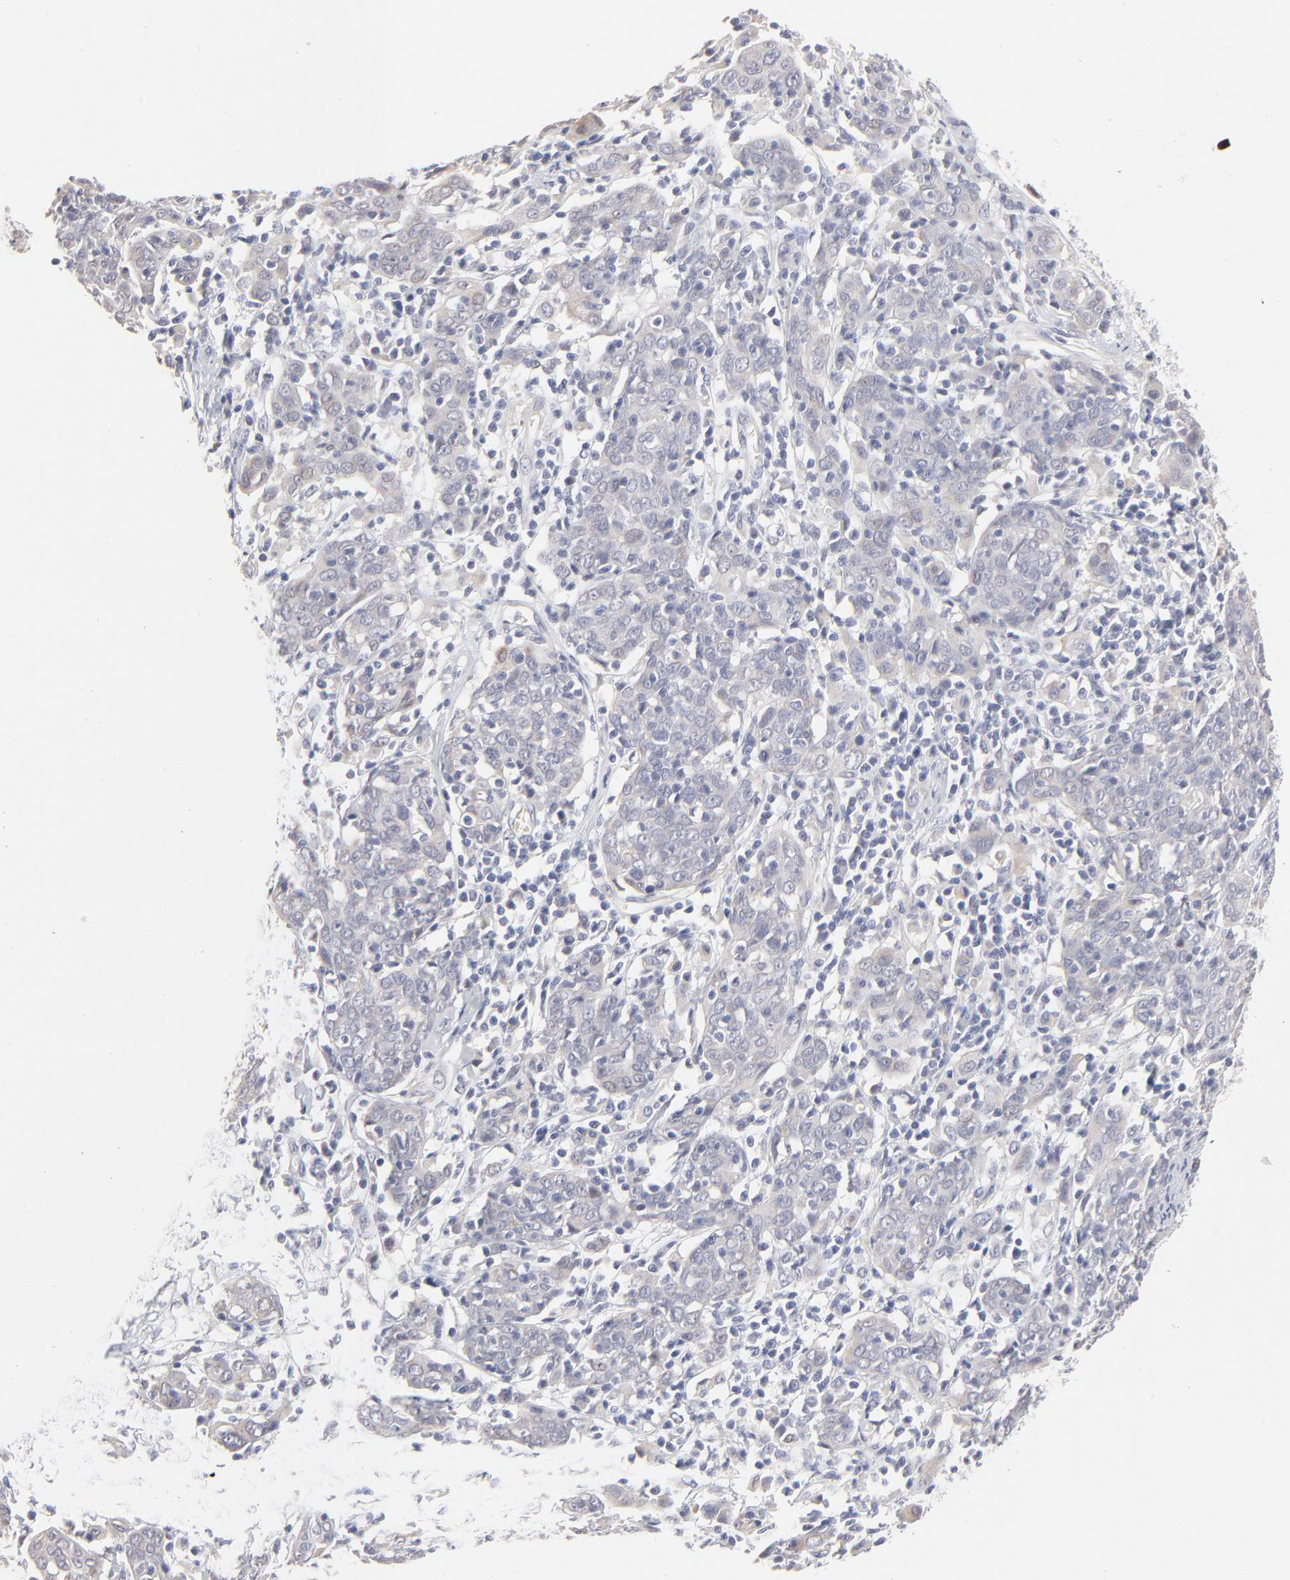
{"staining": {"intensity": "weak", "quantity": "<25%", "location": "cytoplasmic/membranous"}, "tissue": "cervical cancer", "cell_type": "Tumor cells", "image_type": "cancer", "snomed": [{"axis": "morphology", "description": "Normal tissue, NOS"}, {"axis": "morphology", "description": "Squamous cell carcinoma, NOS"}, {"axis": "topography", "description": "Cervix"}], "caption": "IHC photomicrograph of human cervical cancer (squamous cell carcinoma) stained for a protein (brown), which demonstrates no staining in tumor cells.", "gene": "RBM3", "patient": {"sex": "female", "age": 67}}